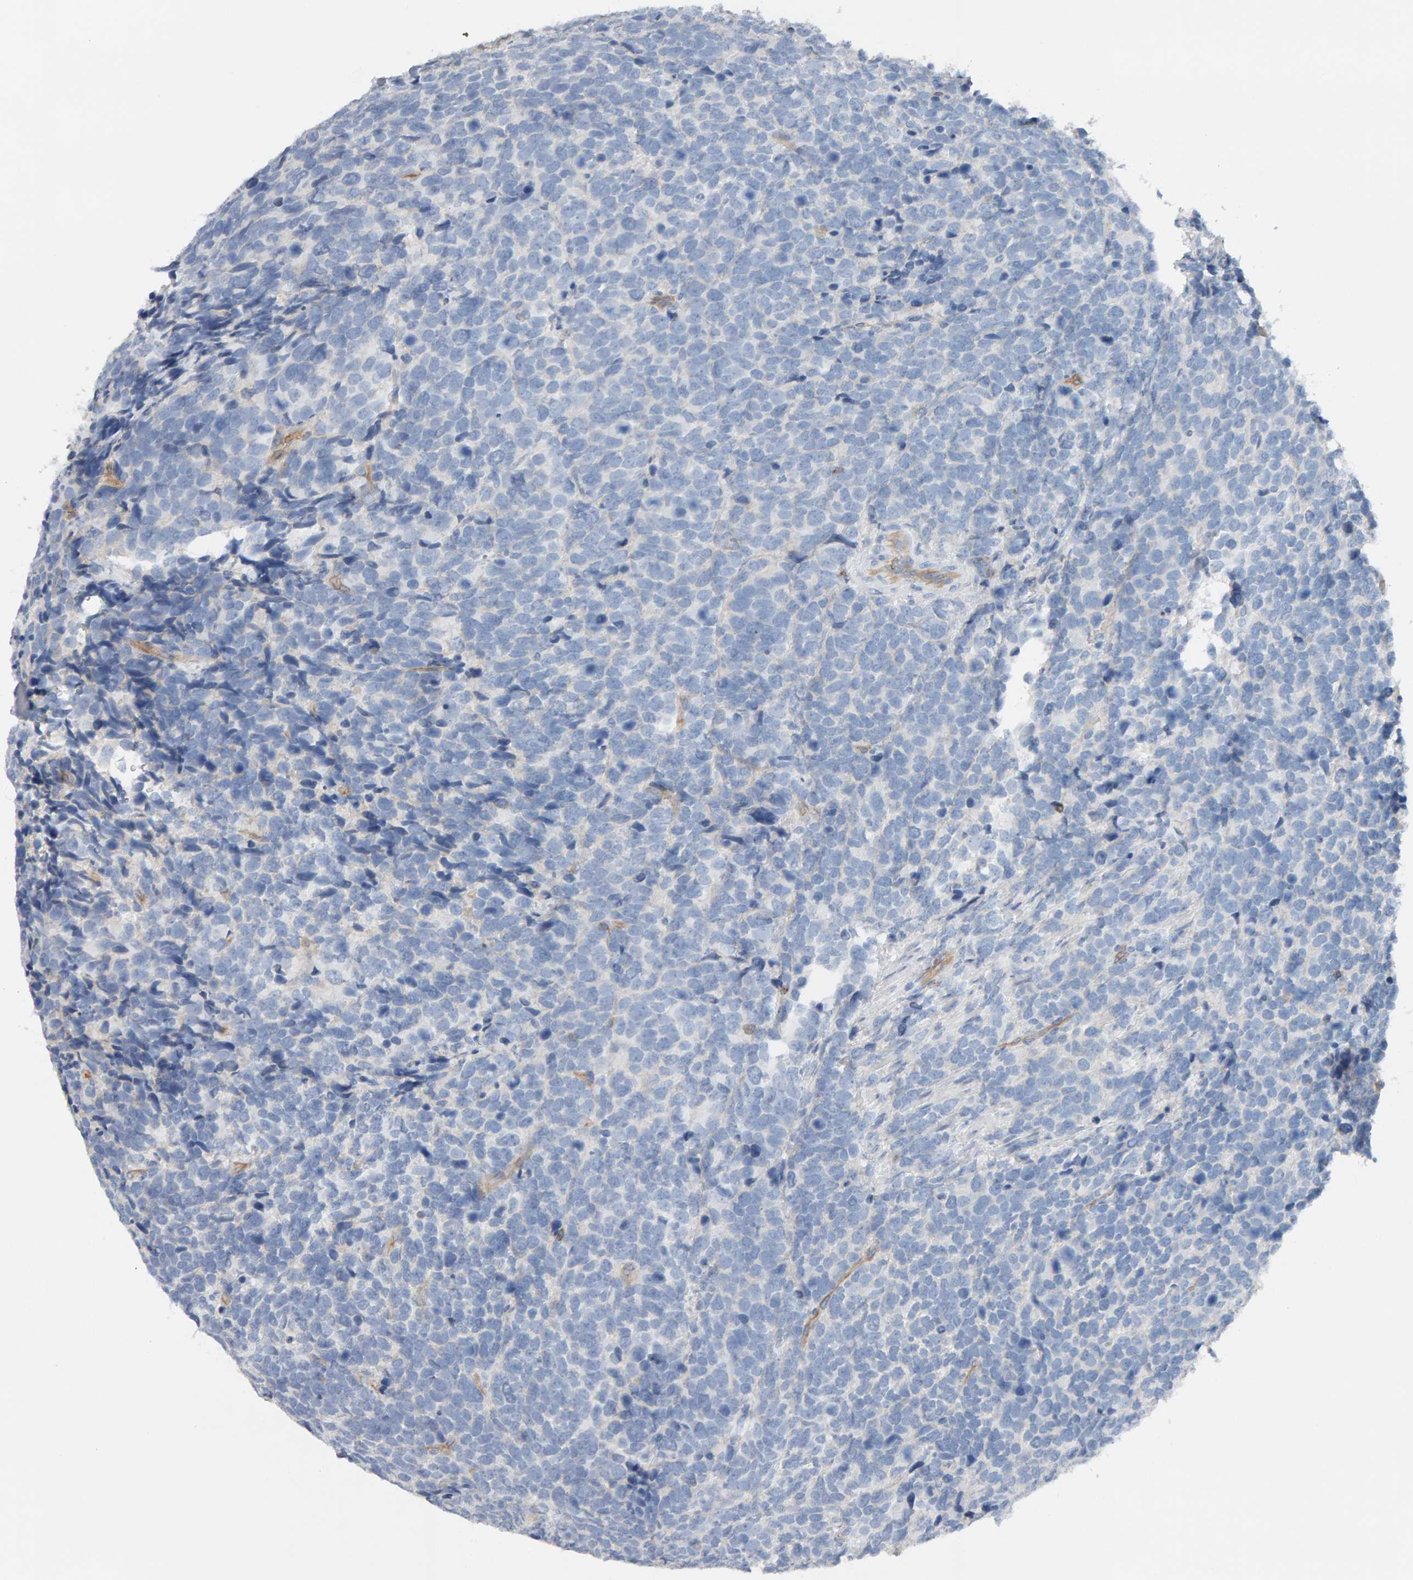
{"staining": {"intensity": "negative", "quantity": "none", "location": "none"}, "tissue": "urothelial cancer", "cell_type": "Tumor cells", "image_type": "cancer", "snomed": [{"axis": "morphology", "description": "Urothelial carcinoma, High grade"}, {"axis": "topography", "description": "Urinary bladder"}], "caption": "Urothelial carcinoma (high-grade) was stained to show a protein in brown. There is no significant staining in tumor cells.", "gene": "FYN", "patient": {"sex": "female", "age": 82}}